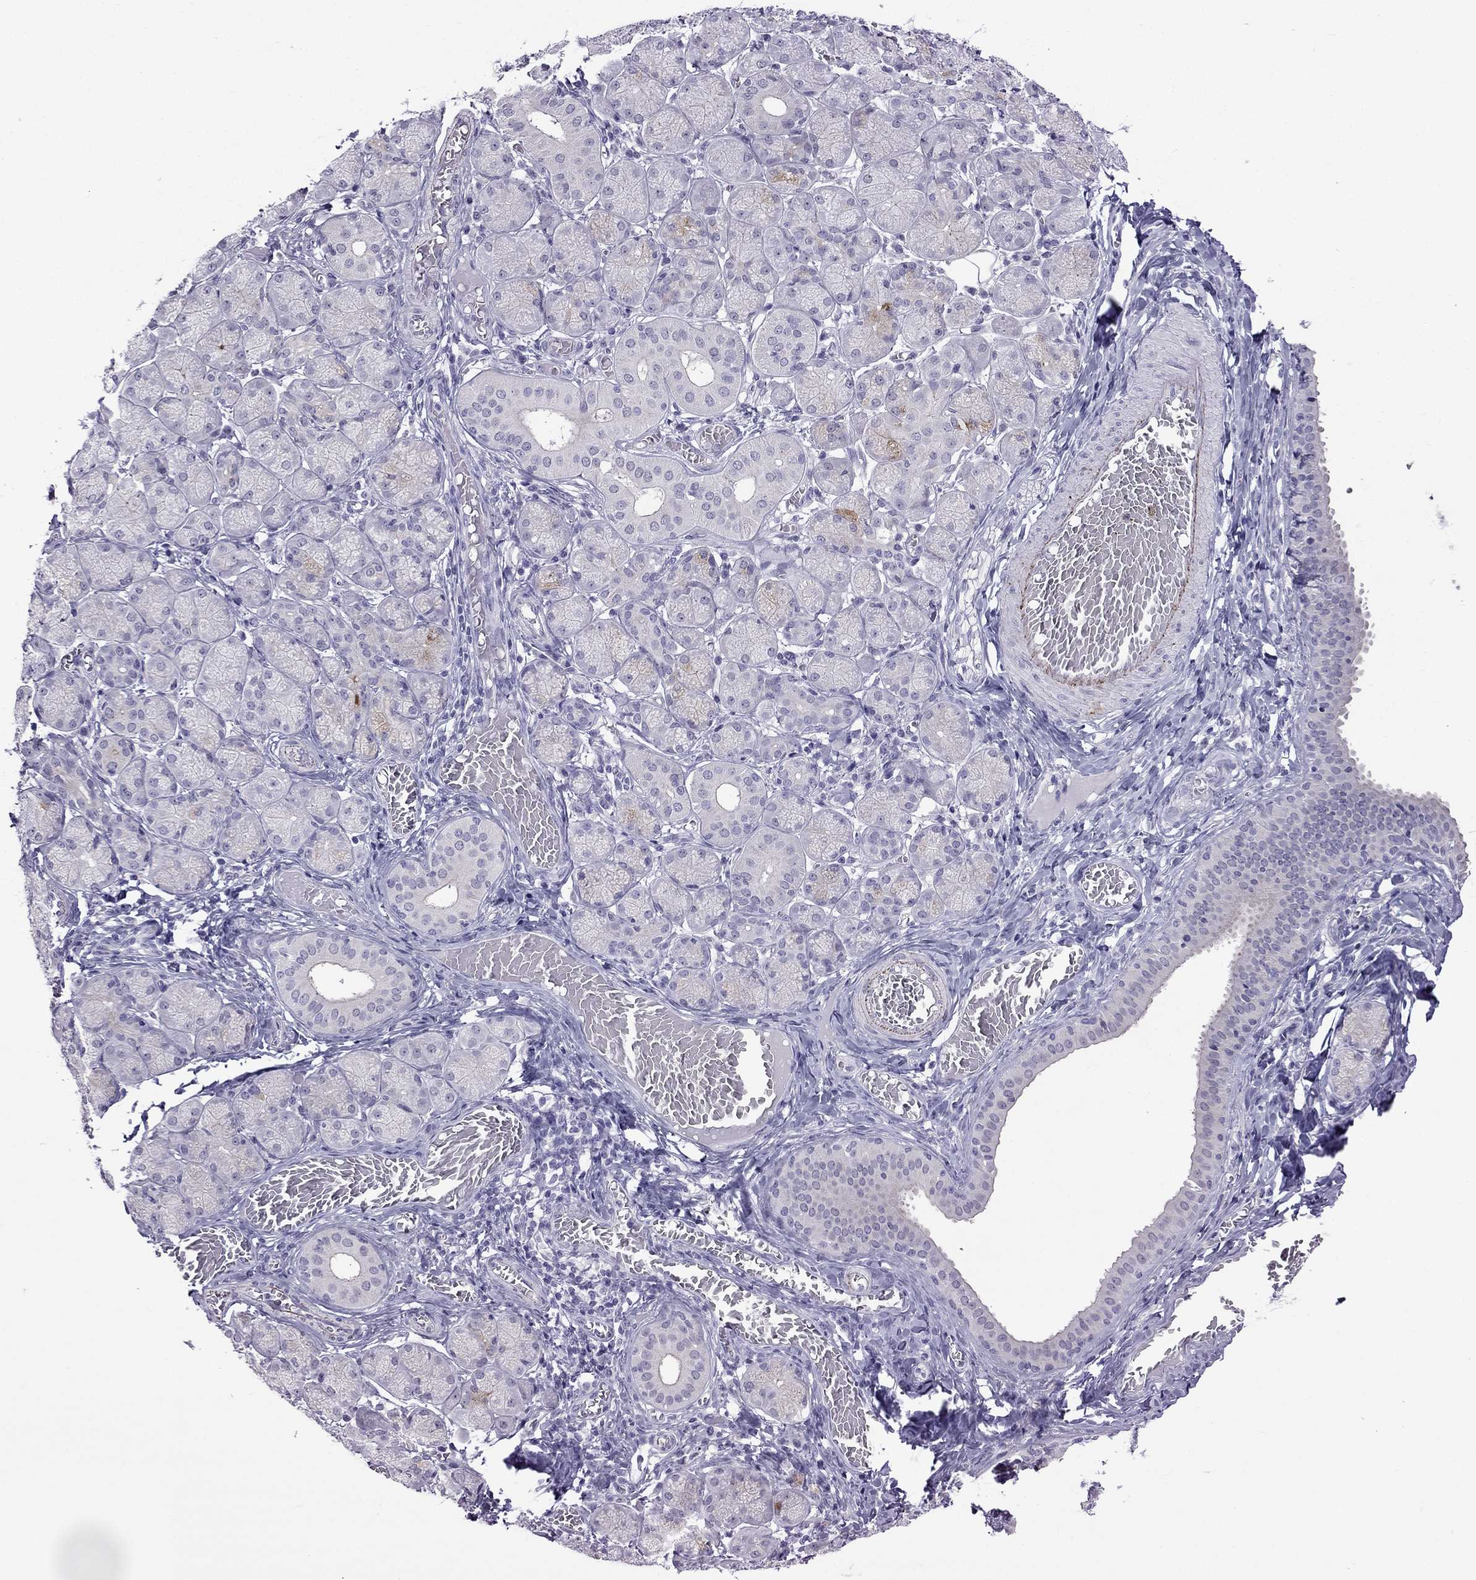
{"staining": {"intensity": "moderate", "quantity": "<25%", "location": "cytoplasmic/membranous"}, "tissue": "salivary gland", "cell_type": "Glandular cells", "image_type": "normal", "snomed": [{"axis": "morphology", "description": "Normal tissue, NOS"}, {"axis": "topography", "description": "Salivary gland"}, {"axis": "topography", "description": "Peripheral nerve tissue"}], "caption": "Immunohistochemical staining of benign salivary gland exhibits moderate cytoplasmic/membranous protein expression in about <25% of glandular cells.", "gene": "MGP", "patient": {"sex": "female", "age": 24}}